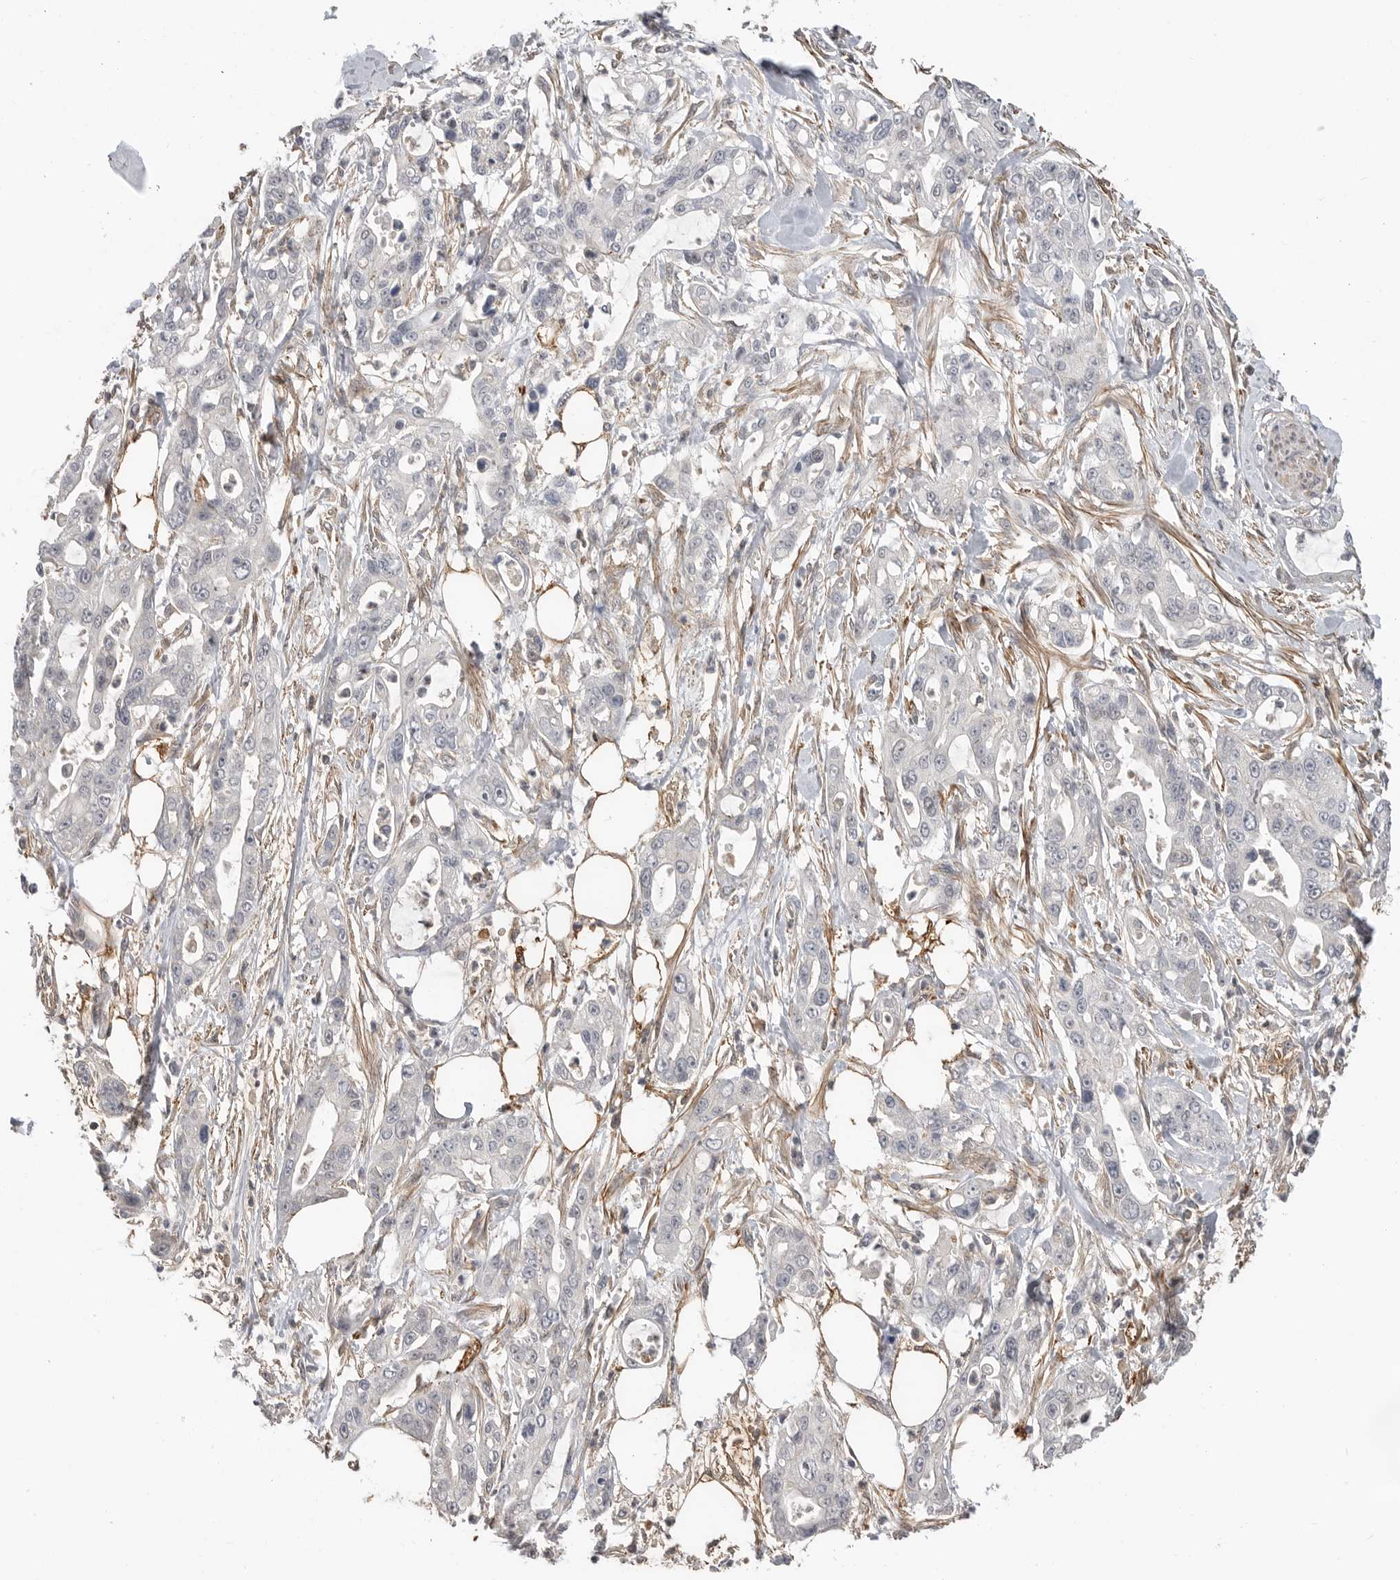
{"staining": {"intensity": "negative", "quantity": "none", "location": "none"}, "tissue": "pancreatic cancer", "cell_type": "Tumor cells", "image_type": "cancer", "snomed": [{"axis": "morphology", "description": "Adenocarcinoma, NOS"}, {"axis": "topography", "description": "Pancreas"}], "caption": "Tumor cells are negative for brown protein staining in adenocarcinoma (pancreatic).", "gene": "TRIM56", "patient": {"sex": "male", "age": 68}}